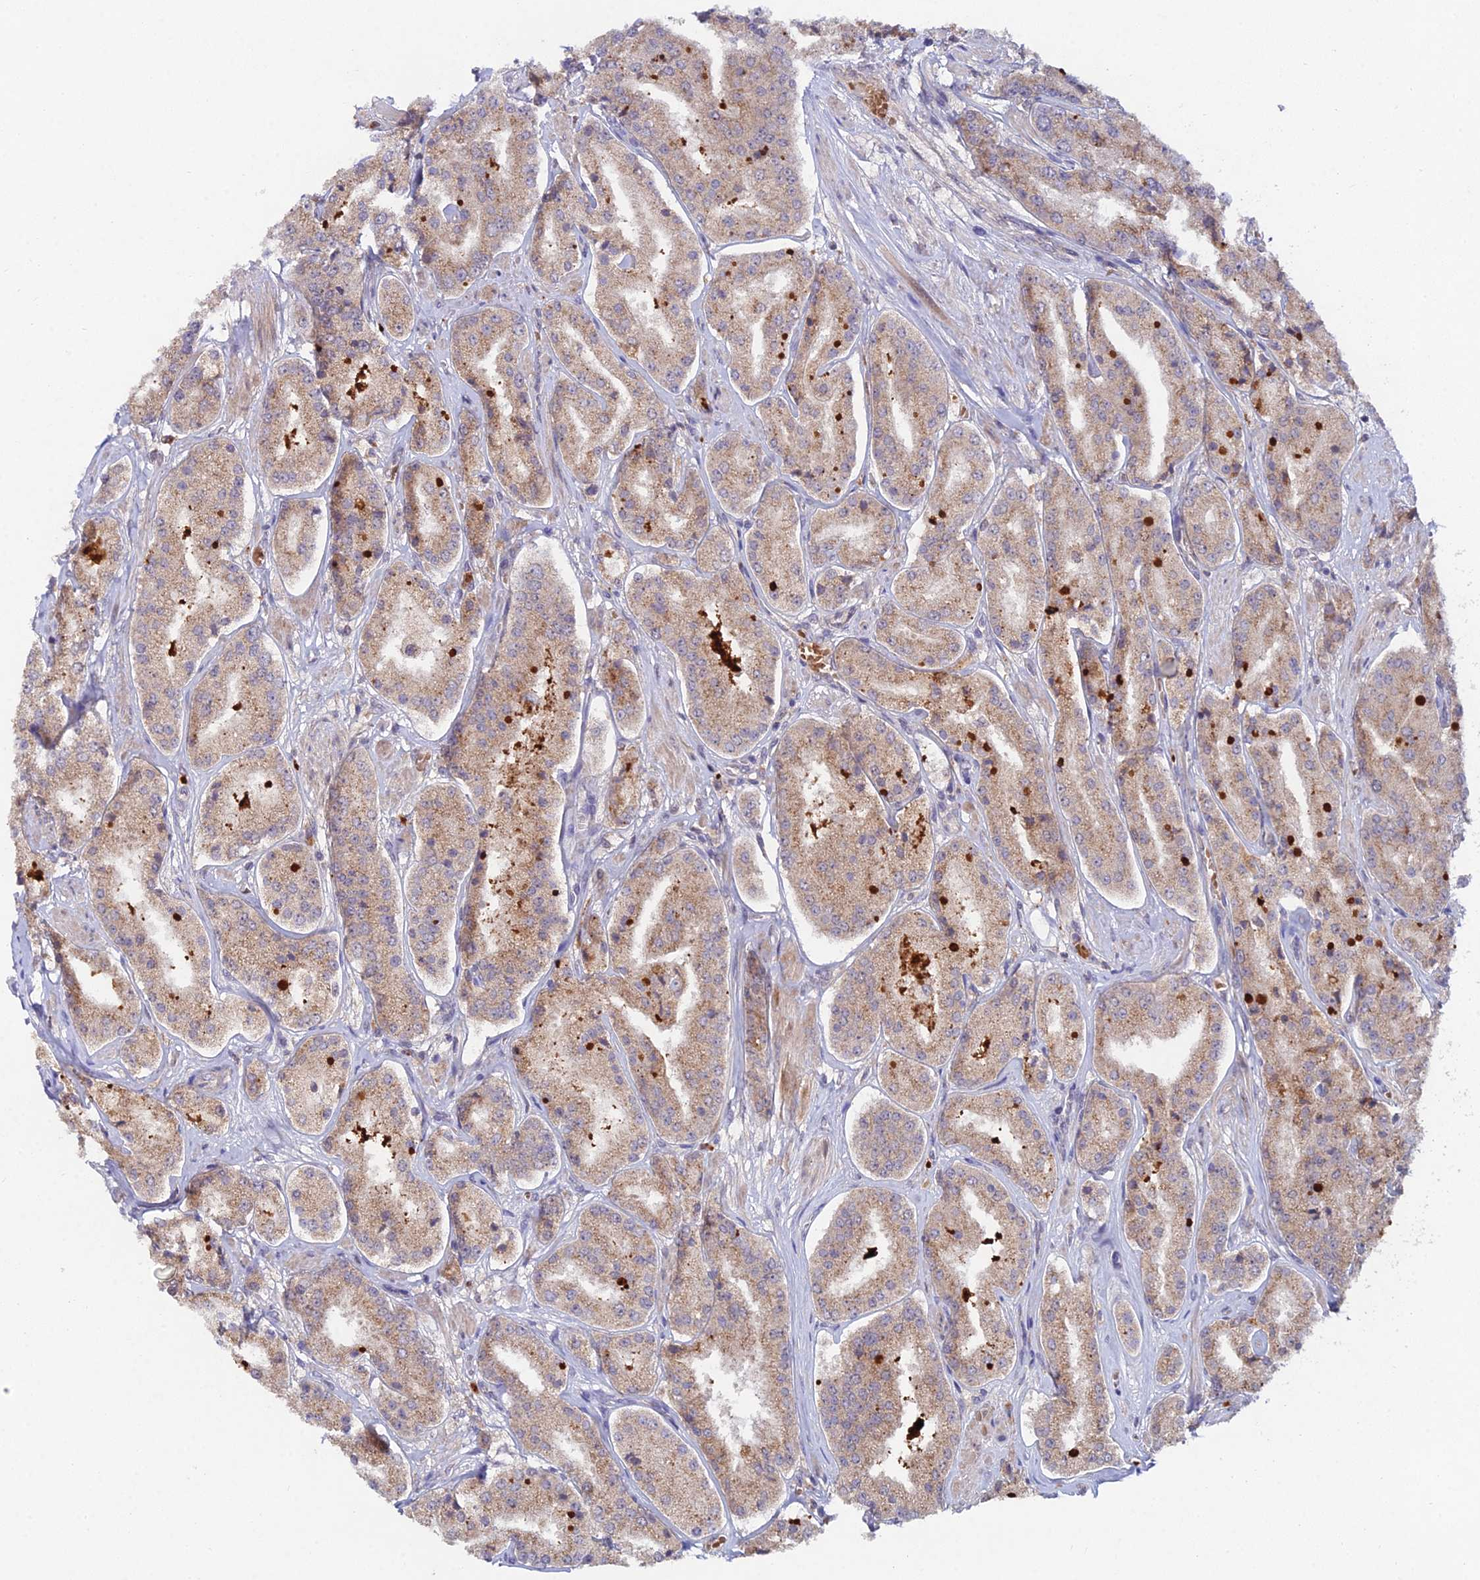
{"staining": {"intensity": "moderate", "quantity": ">75%", "location": "cytoplasmic/membranous"}, "tissue": "prostate cancer", "cell_type": "Tumor cells", "image_type": "cancer", "snomed": [{"axis": "morphology", "description": "Adenocarcinoma, High grade"}, {"axis": "topography", "description": "Prostate"}], "caption": "Tumor cells display medium levels of moderate cytoplasmic/membranous positivity in about >75% of cells in human prostate cancer. (IHC, brightfield microscopy, high magnification).", "gene": "WDR43", "patient": {"sex": "male", "age": 63}}